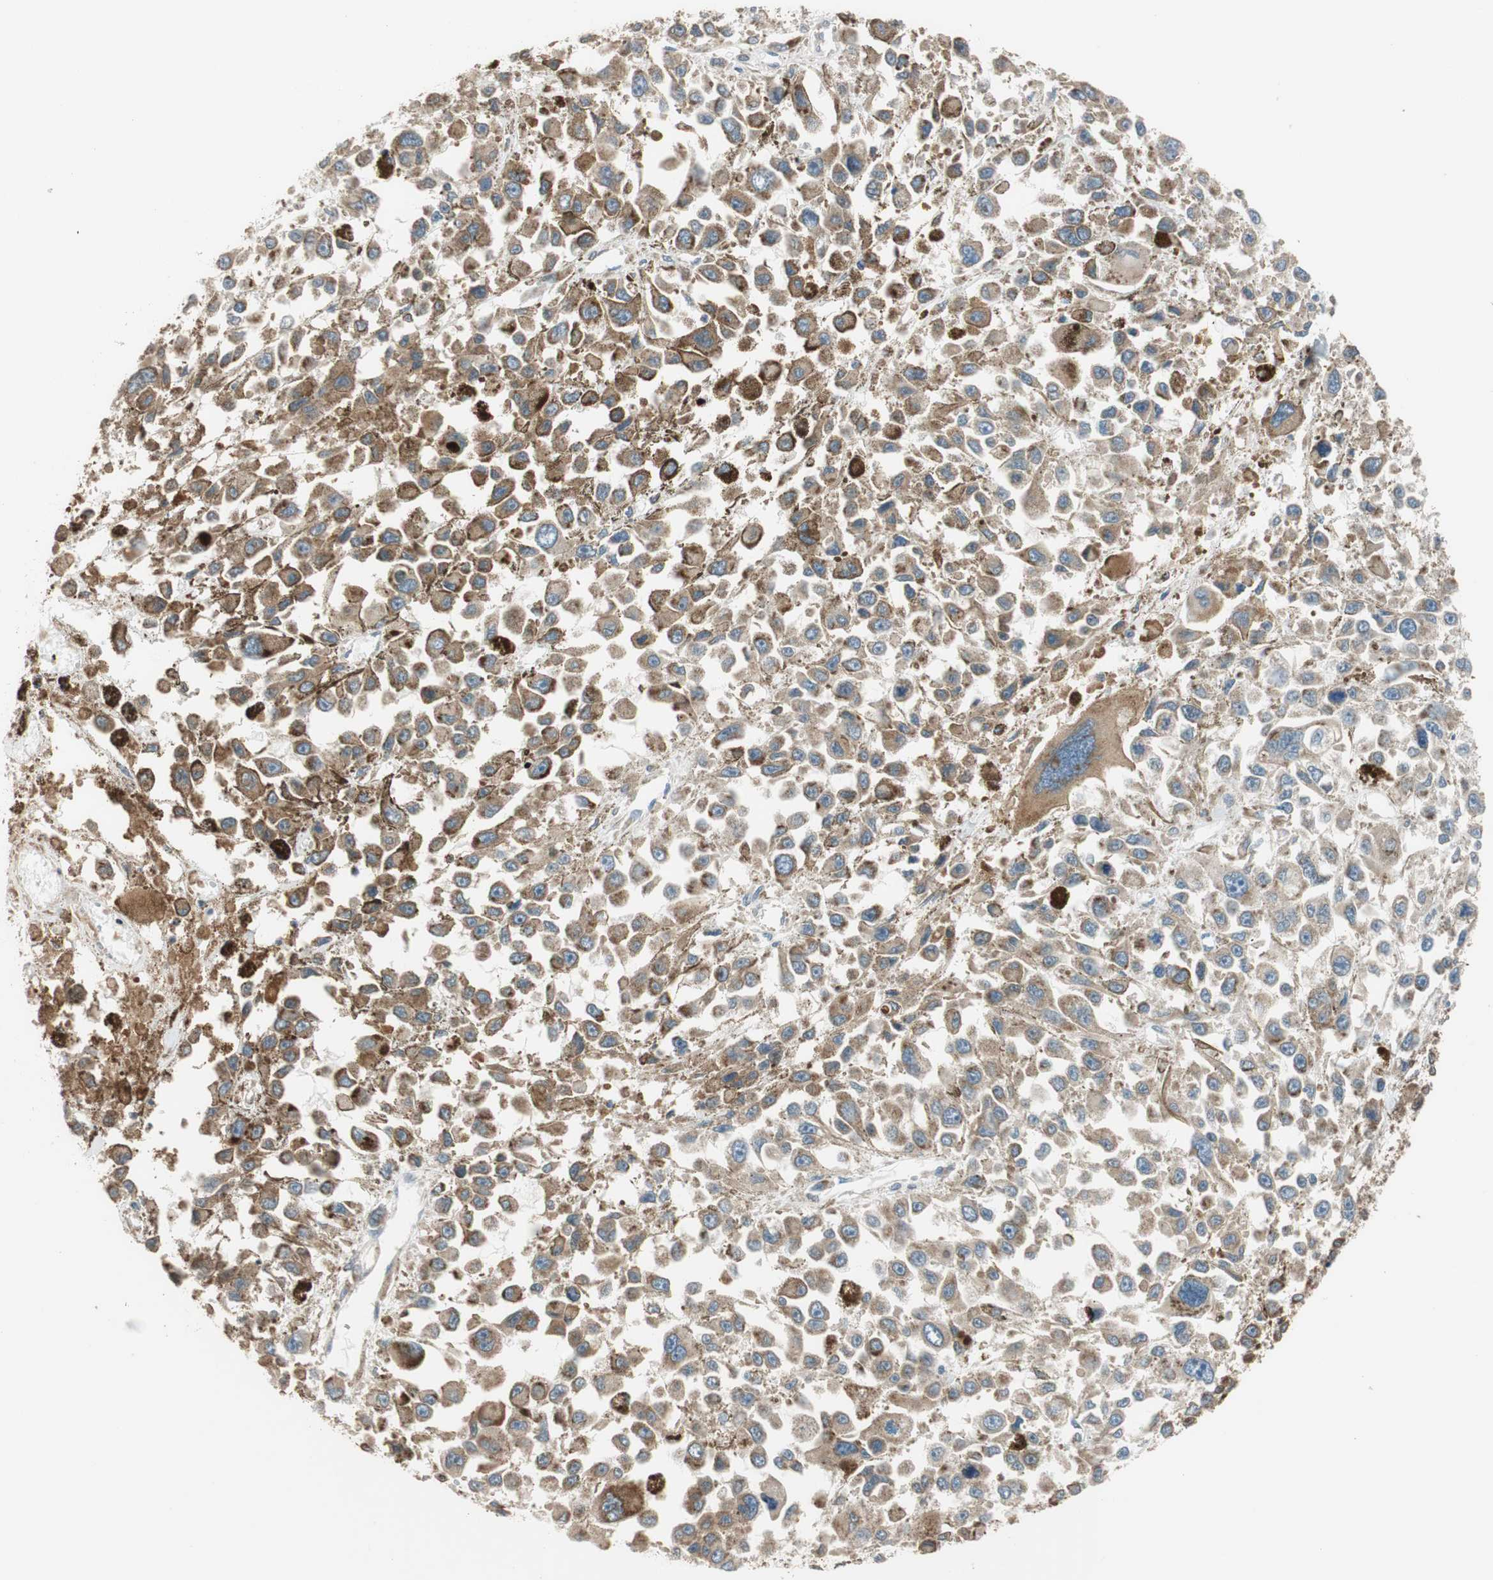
{"staining": {"intensity": "weak", "quantity": "25%-75%", "location": "cytoplasmic/membranous"}, "tissue": "melanoma", "cell_type": "Tumor cells", "image_type": "cancer", "snomed": [{"axis": "morphology", "description": "Malignant melanoma, Metastatic site"}, {"axis": "topography", "description": "Lymph node"}], "caption": "Human malignant melanoma (metastatic site) stained with a protein marker demonstrates weak staining in tumor cells.", "gene": "RPN2", "patient": {"sex": "male", "age": 59}}